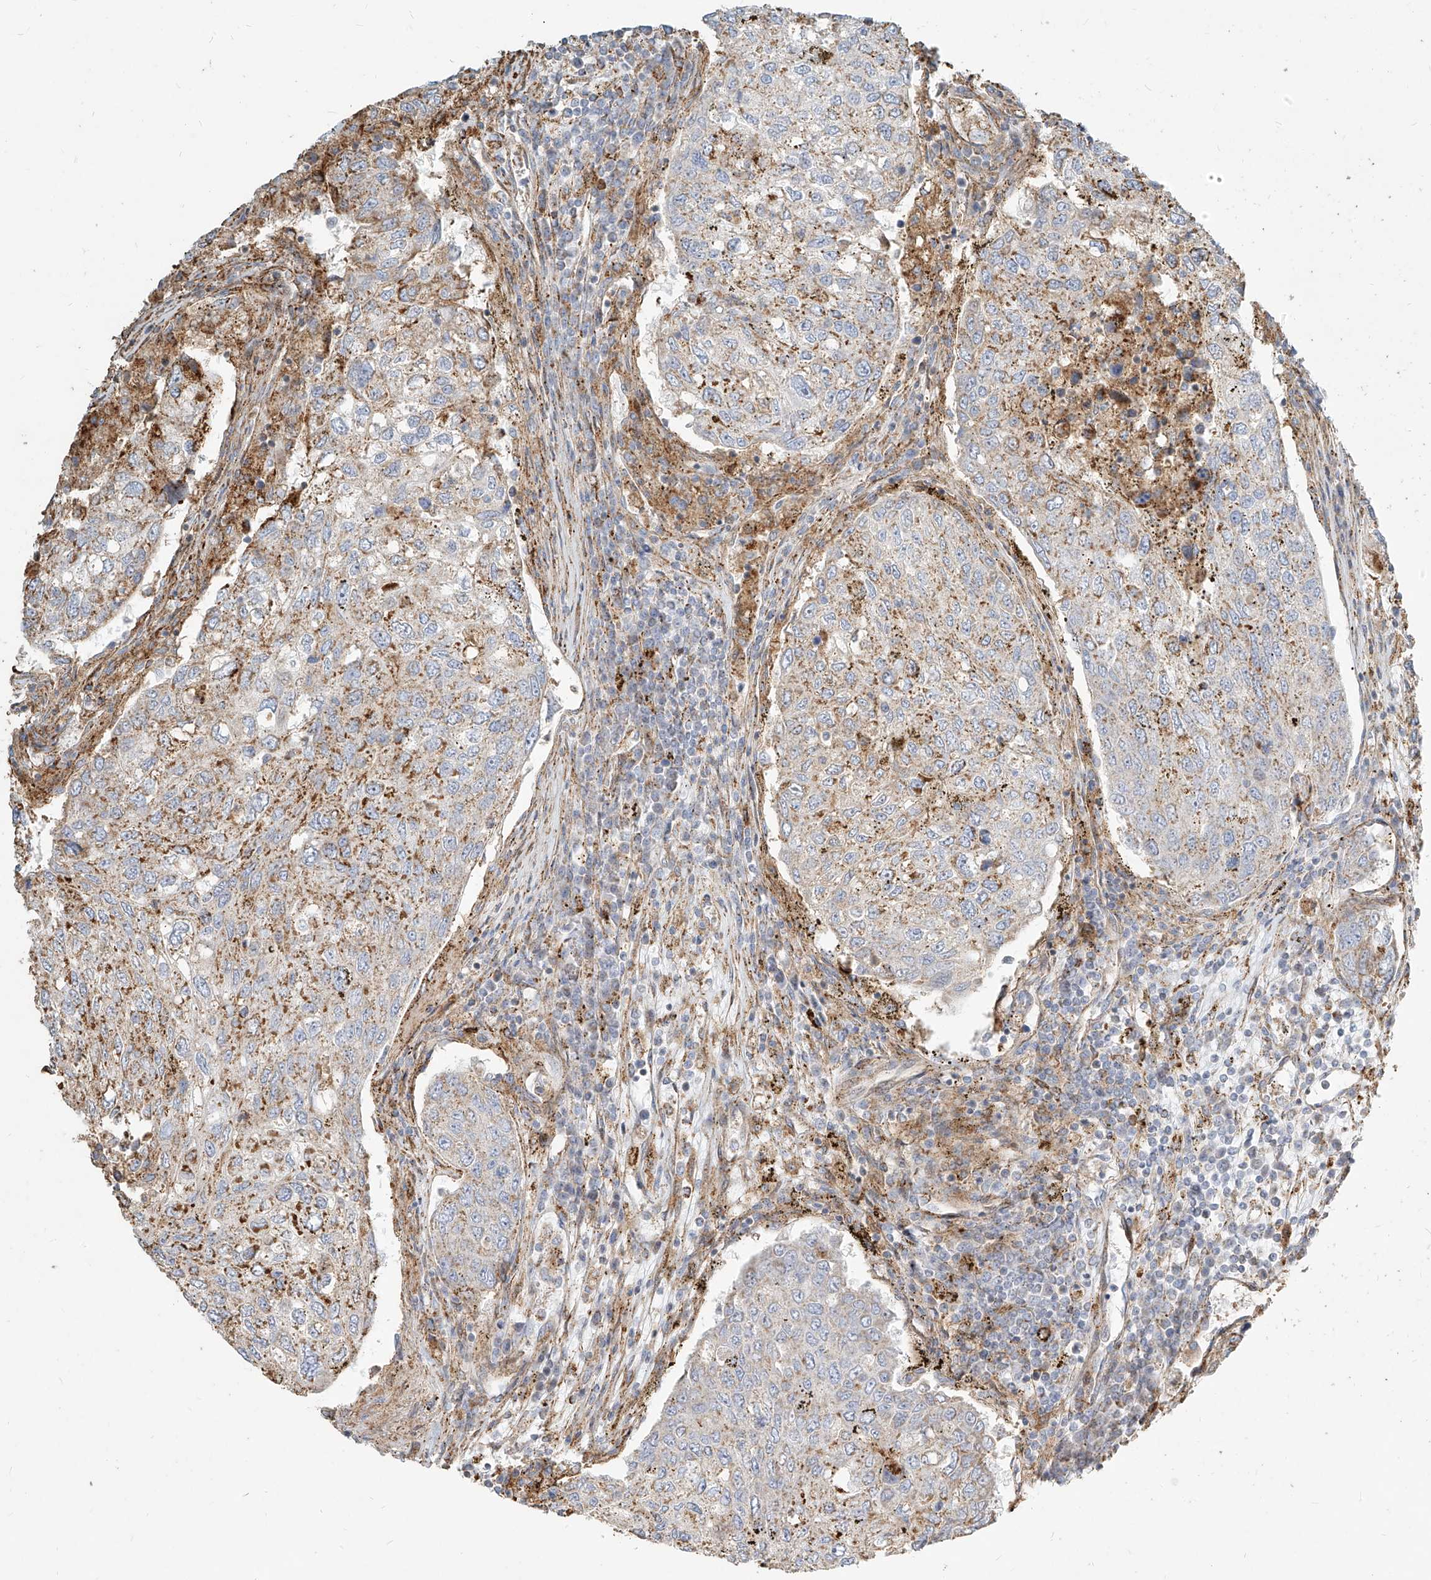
{"staining": {"intensity": "moderate", "quantity": "<25%", "location": "cytoplasmic/membranous"}, "tissue": "urothelial cancer", "cell_type": "Tumor cells", "image_type": "cancer", "snomed": [{"axis": "morphology", "description": "Urothelial carcinoma, High grade"}, {"axis": "topography", "description": "Lymph node"}, {"axis": "topography", "description": "Urinary bladder"}], "caption": "Tumor cells reveal moderate cytoplasmic/membranous expression in about <25% of cells in urothelial cancer. (DAB = brown stain, brightfield microscopy at high magnification).", "gene": "MTX2", "patient": {"sex": "male", "age": 51}}